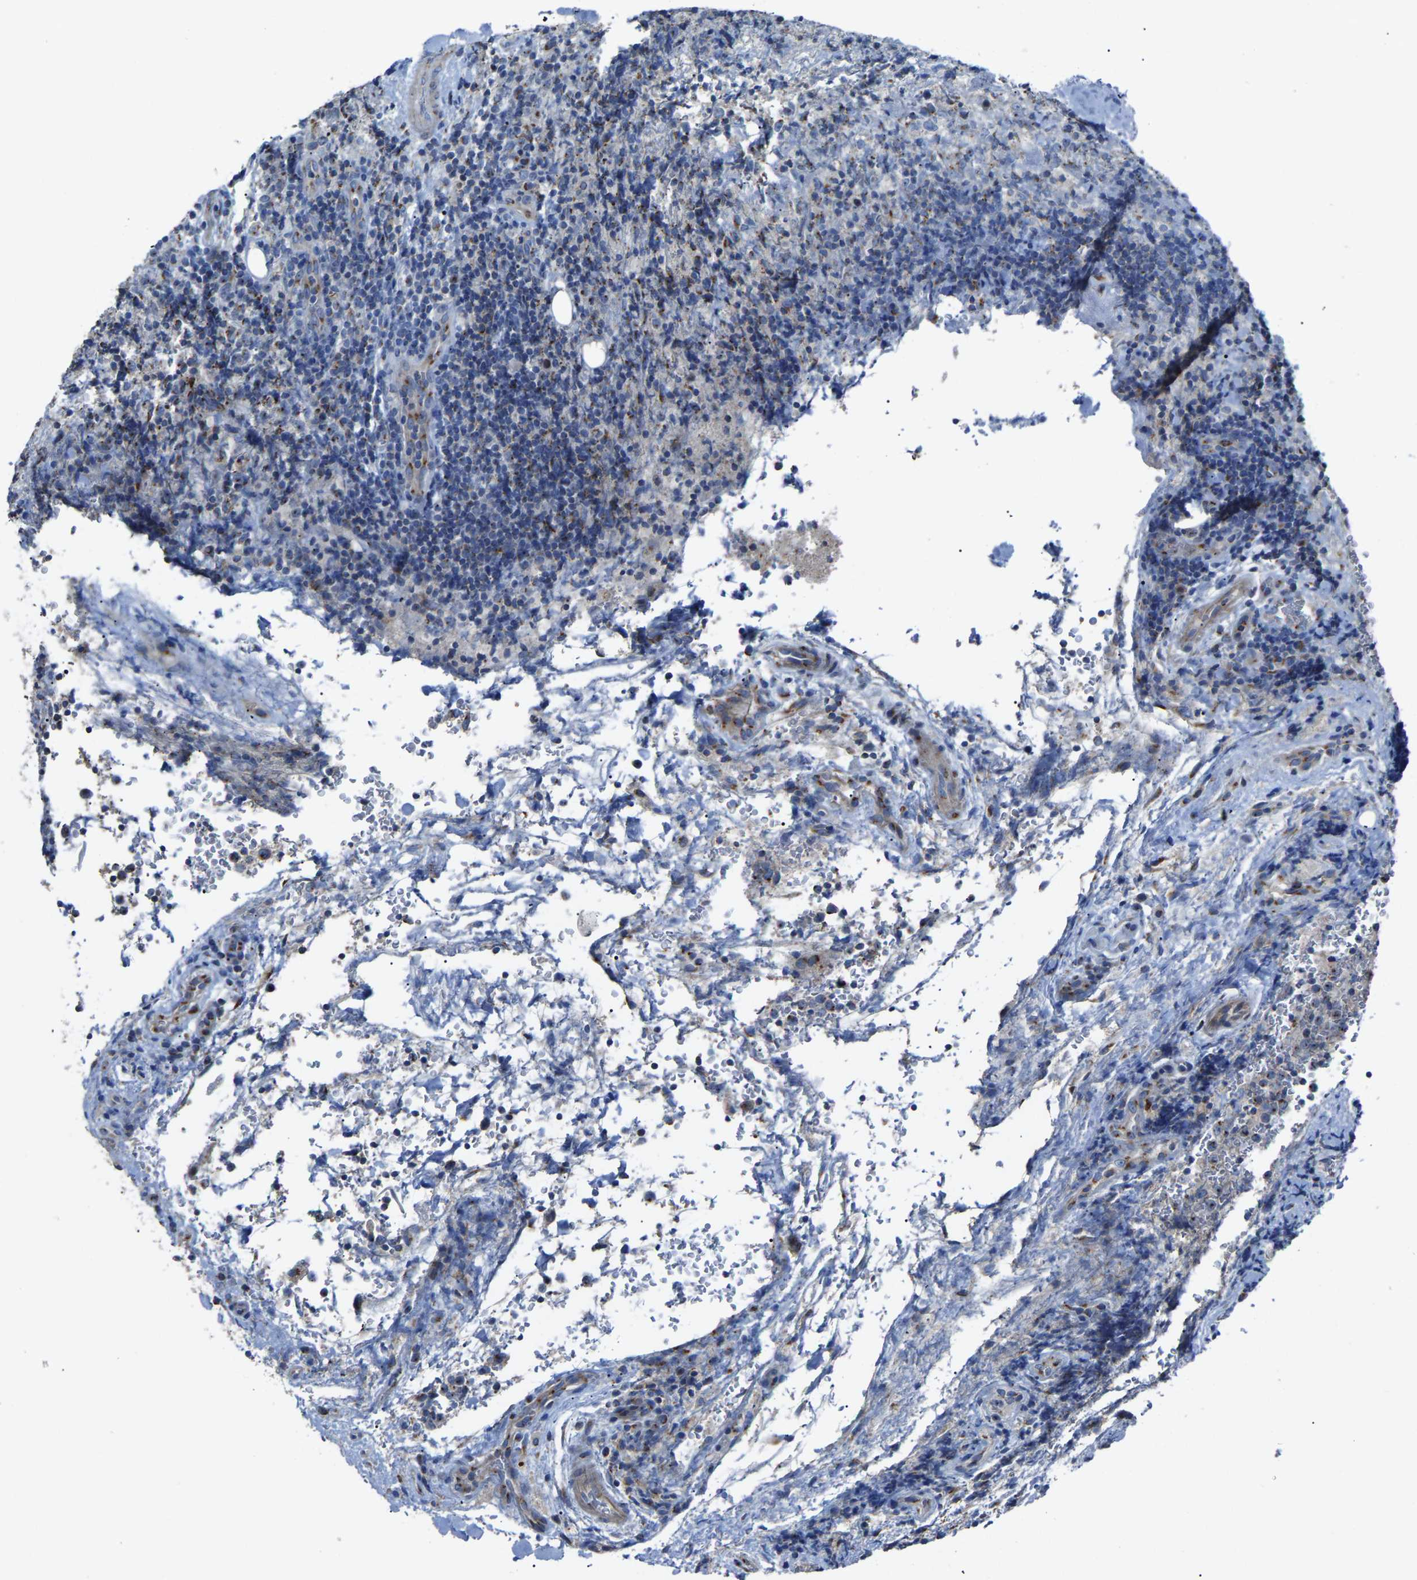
{"staining": {"intensity": "moderate", "quantity": "25%-75%", "location": "cytoplasmic/membranous"}, "tissue": "lymphoma", "cell_type": "Tumor cells", "image_type": "cancer", "snomed": [{"axis": "morphology", "description": "Malignant lymphoma, non-Hodgkin's type, High grade"}, {"axis": "topography", "description": "Tonsil"}], "caption": "Malignant lymphoma, non-Hodgkin's type (high-grade) stained for a protein displays moderate cytoplasmic/membranous positivity in tumor cells.", "gene": "CANT1", "patient": {"sex": "female", "age": 36}}